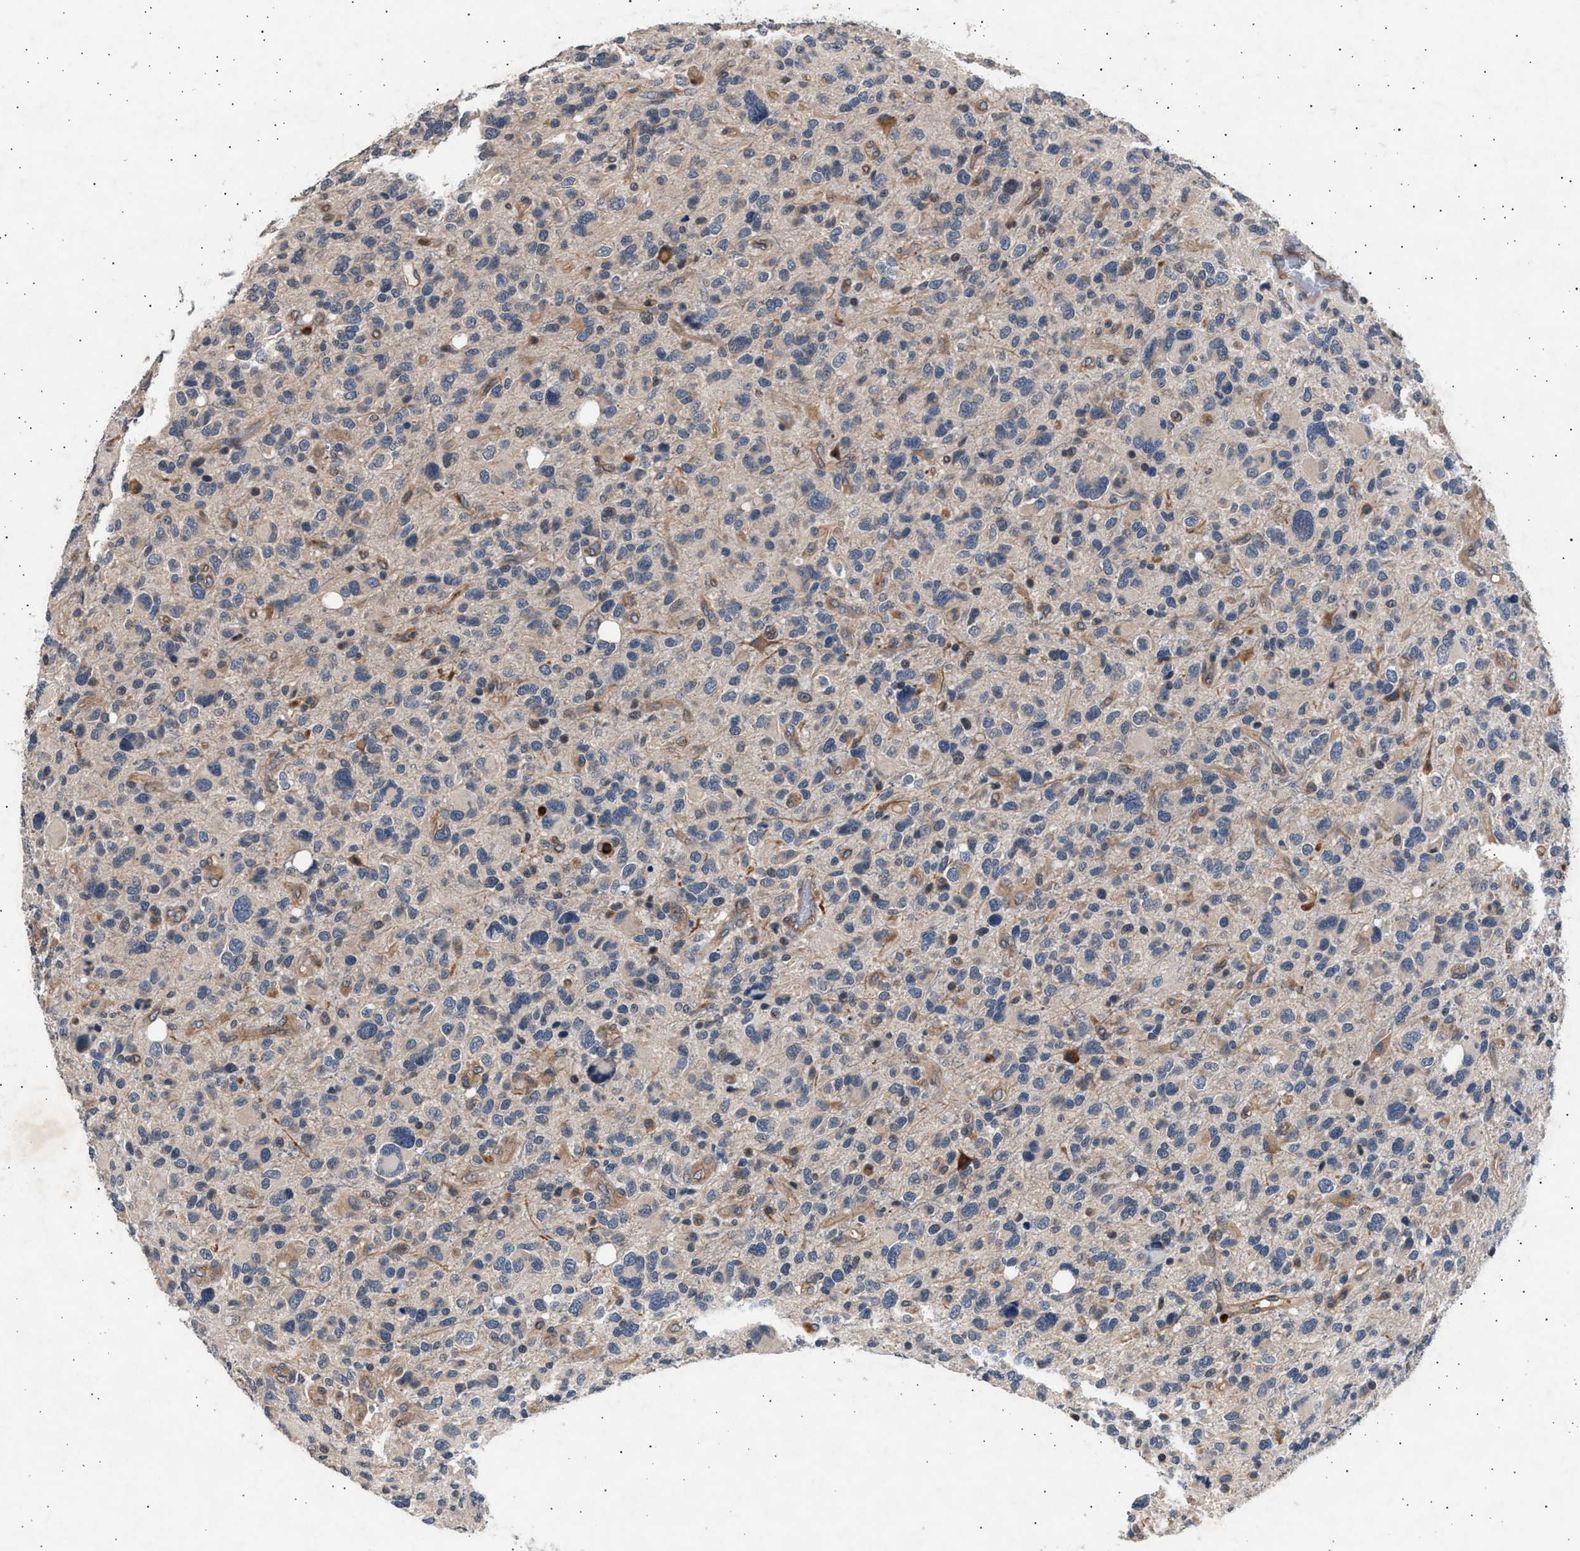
{"staining": {"intensity": "negative", "quantity": "none", "location": "none"}, "tissue": "glioma", "cell_type": "Tumor cells", "image_type": "cancer", "snomed": [{"axis": "morphology", "description": "Glioma, malignant, High grade"}, {"axis": "topography", "description": "Brain"}], "caption": "This is a photomicrograph of IHC staining of malignant high-grade glioma, which shows no staining in tumor cells.", "gene": "GRAP2", "patient": {"sex": "male", "age": 48}}